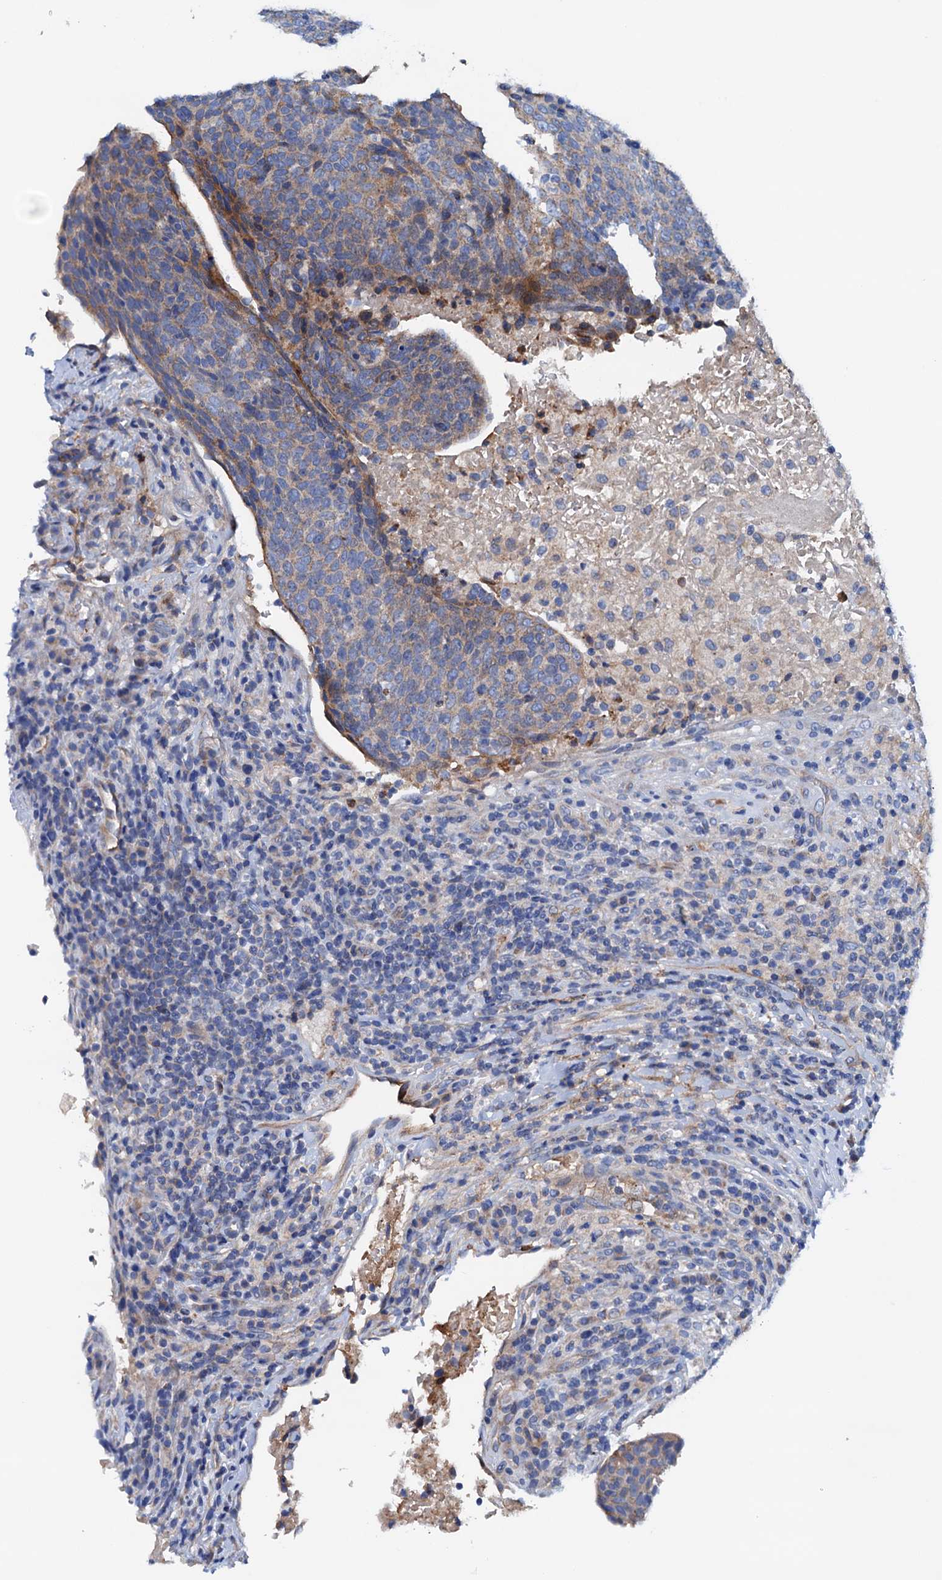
{"staining": {"intensity": "weak", "quantity": "<25%", "location": "cytoplasmic/membranous"}, "tissue": "head and neck cancer", "cell_type": "Tumor cells", "image_type": "cancer", "snomed": [{"axis": "morphology", "description": "Squamous cell carcinoma, NOS"}, {"axis": "morphology", "description": "Squamous cell carcinoma, metastatic, NOS"}, {"axis": "topography", "description": "Lymph node"}, {"axis": "topography", "description": "Head-Neck"}], "caption": "An IHC histopathology image of metastatic squamous cell carcinoma (head and neck) is shown. There is no staining in tumor cells of metastatic squamous cell carcinoma (head and neck).", "gene": "RASSF9", "patient": {"sex": "male", "age": 62}}